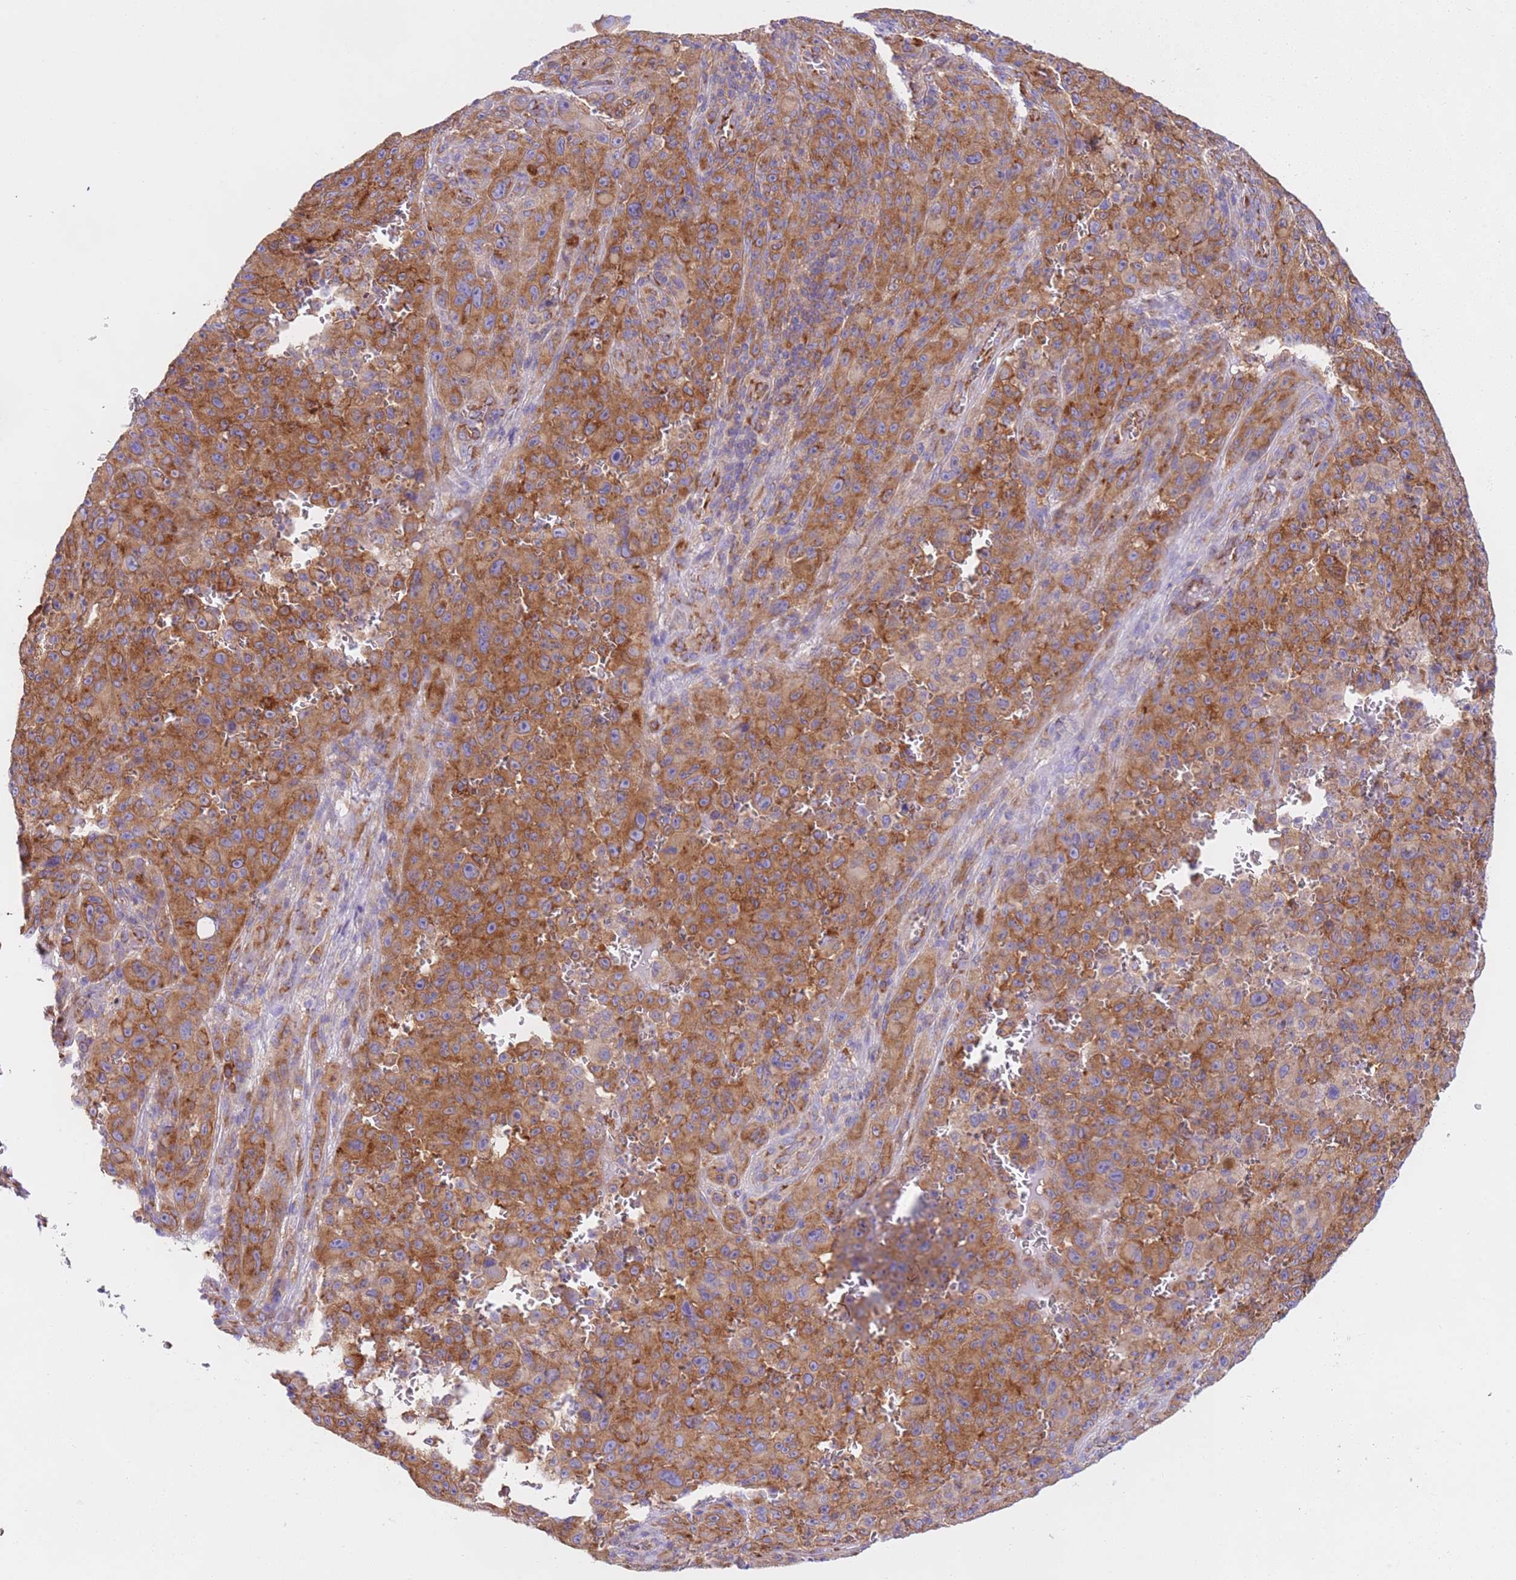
{"staining": {"intensity": "moderate", "quantity": ">75%", "location": "cytoplasmic/membranous"}, "tissue": "melanoma", "cell_type": "Tumor cells", "image_type": "cancer", "snomed": [{"axis": "morphology", "description": "Malignant melanoma, NOS"}, {"axis": "topography", "description": "Skin"}], "caption": "A brown stain labels moderate cytoplasmic/membranous staining of a protein in human melanoma tumor cells.", "gene": "VARS1", "patient": {"sex": "female", "age": 82}}